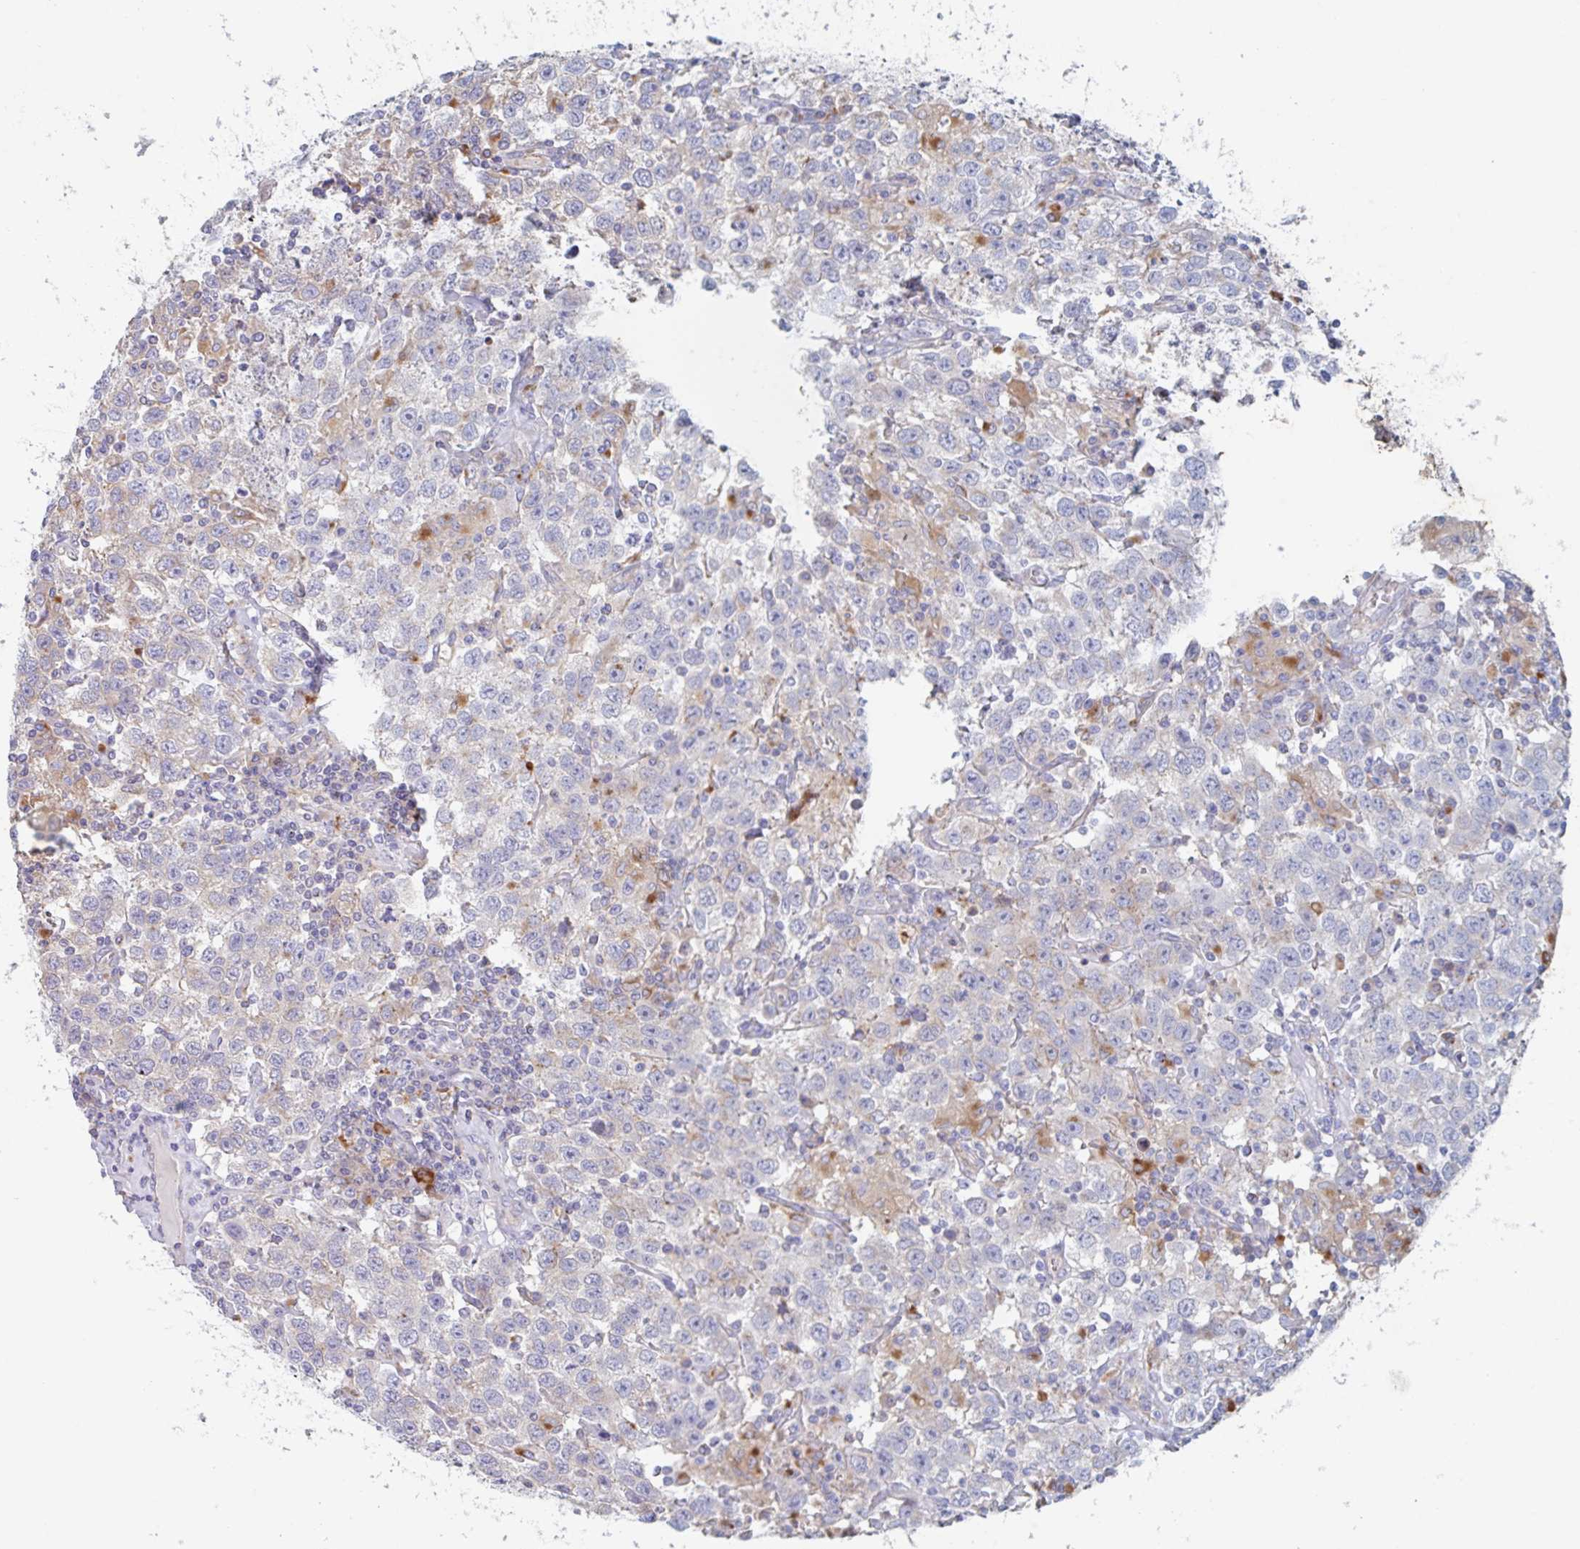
{"staining": {"intensity": "weak", "quantity": "<25%", "location": "cytoplasmic/membranous"}, "tissue": "testis cancer", "cell_type": "Tumor cells", "image_type": "cancer", "snomed": [{"axis": "morphology", "description": "Seminoma, NOS"}, {"axis": "topography", "description": "Testis"}], "caption": "IHC of human seminoma (testis) reveals no expression in tumor cells. The staining is performed using DAB (3,3'-diaminobenzidine) brown chromogen with nuclei counter-stained in using hematoxylin.", "gene": "MANBA", "patient": {"sex": "male", "age": 41}}